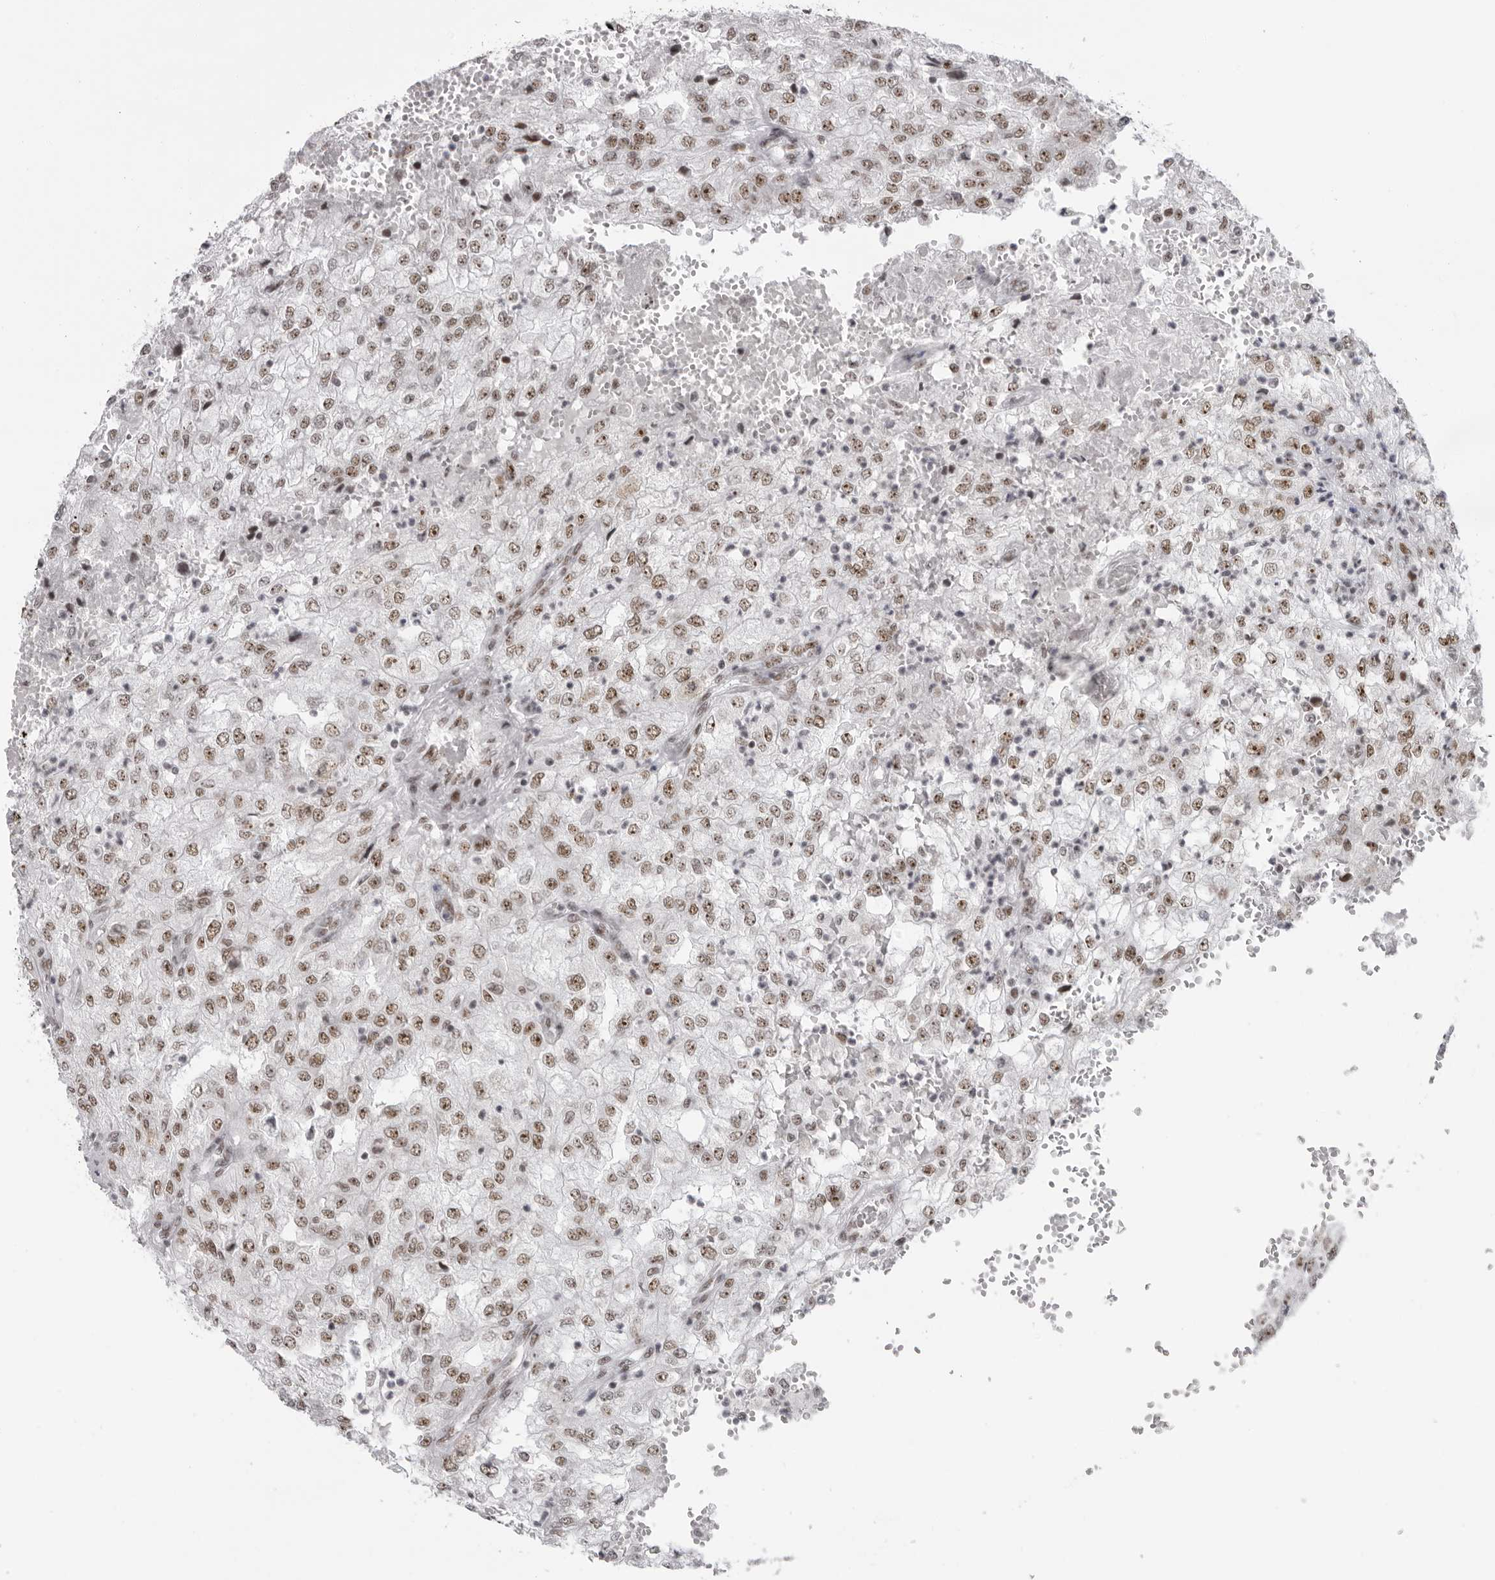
{"staining": {"intensity": "moderate", "quantity": ">75%", "location": "nuclear"}, "tissue": "renal cancer", "cell_type": "Tumor cells", "image_type": "cancer", "snomed": [{"axis": "morphology", "description": "Adenocarcinoma, NOS"}, {"axis": "topography", "description": "Kidney"}], "caption": "Moderate nuclear staining is seen in about >75% of tumor cells in adenocarcinoma (renal). (DAB IHC with brightfield microscopy, high magnification).", "gene": "DHX9", "patient": {"sex": "female", "age": 54}}